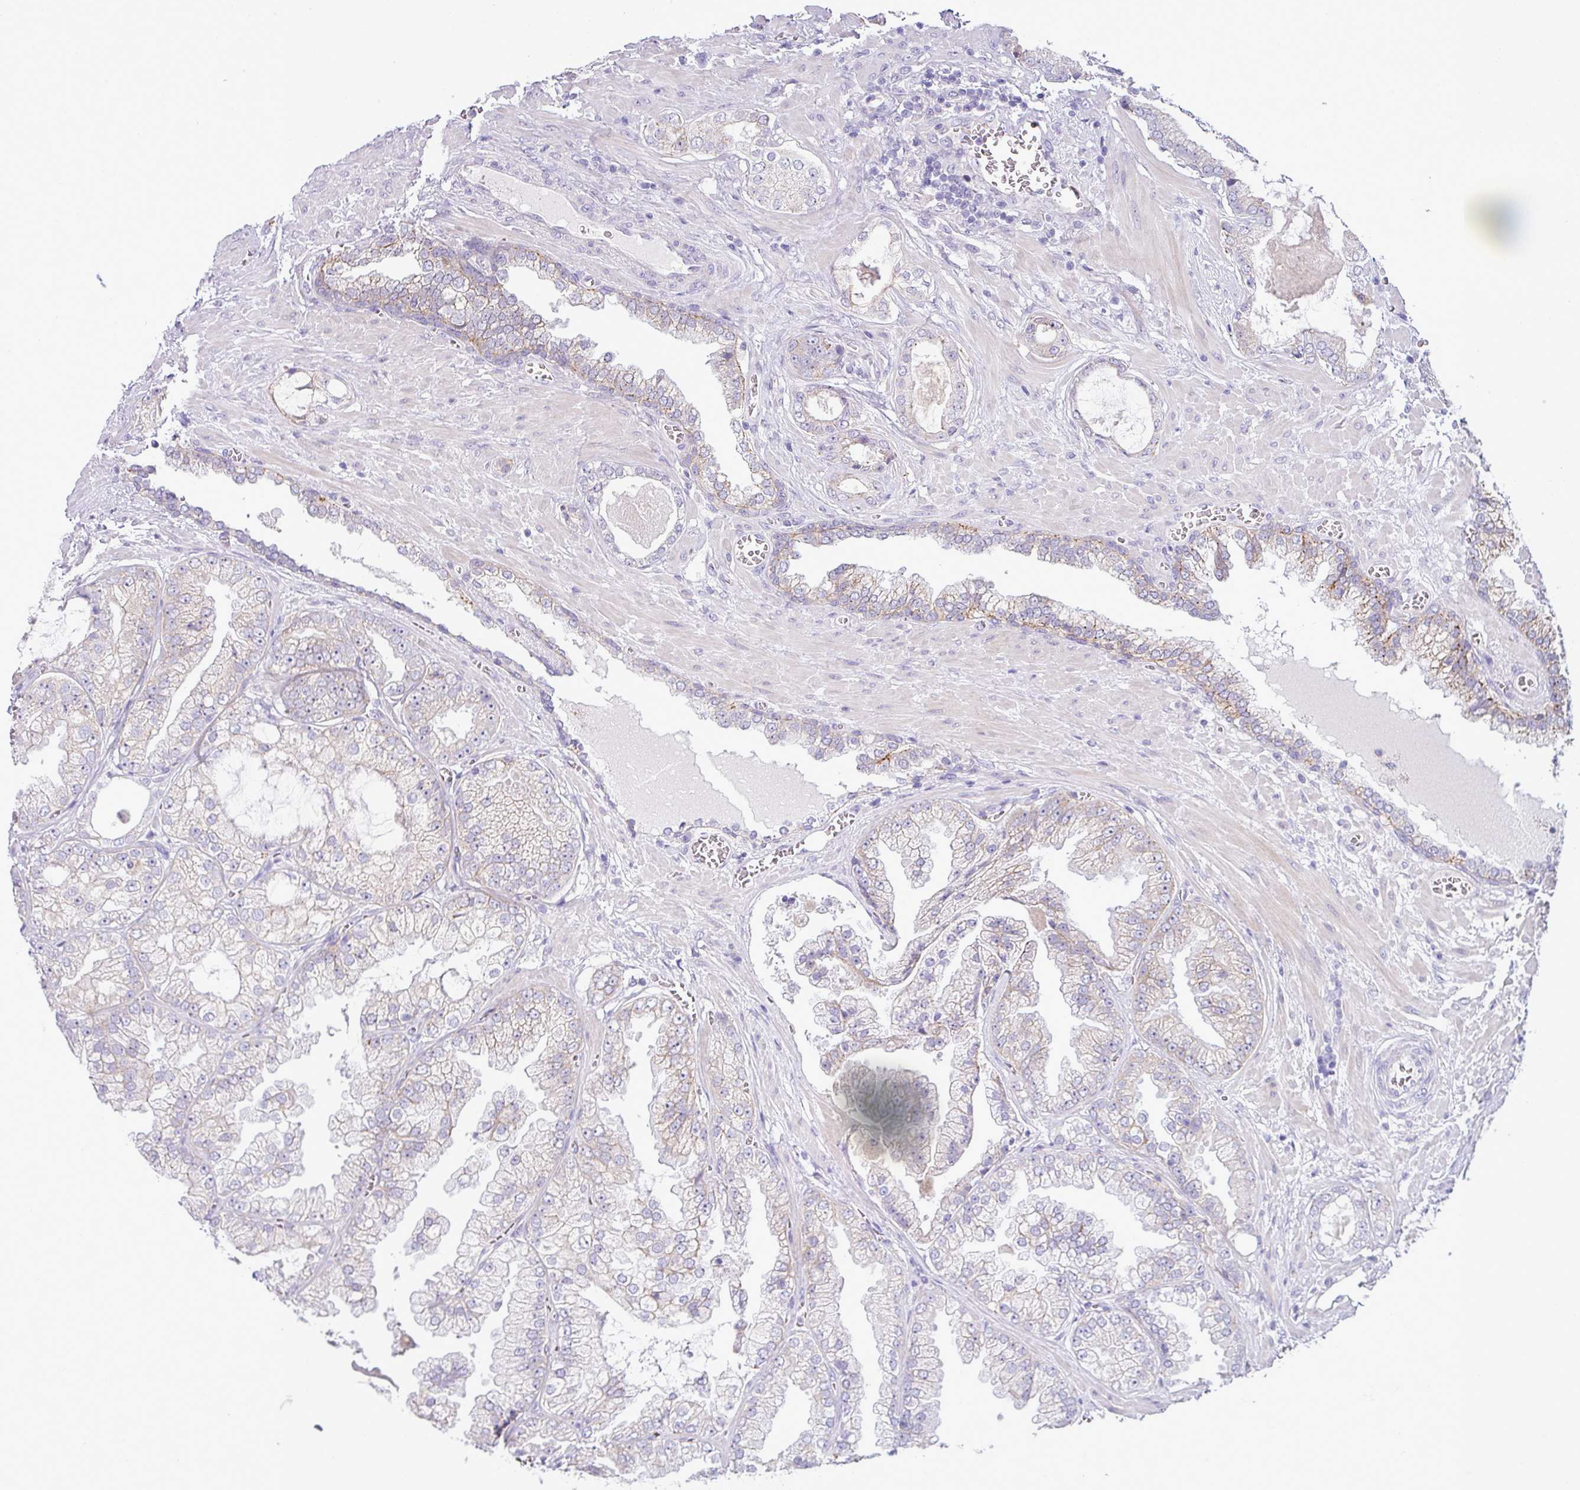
{"staining": {"intensity": "negative", "quantity": "none", "location": "none"}, "tissue": "prostate cancer", "cell_type": "Tumor cells", "image_type": "cancer", "snomed": [{"axis": "morphology", "description": "Adenocarcinoma, Low grade"}, {"axis": "topography", "description": "Prostate"}], "caption": "High power microscopy image of an immunohistochemistry (IHC) micrograph of prostate adenocarcinoma (low-grade), revealing no significant staining in tumor cells.", "gene": "ACAP3", "patient": {"sex": "male", "age": 57}}